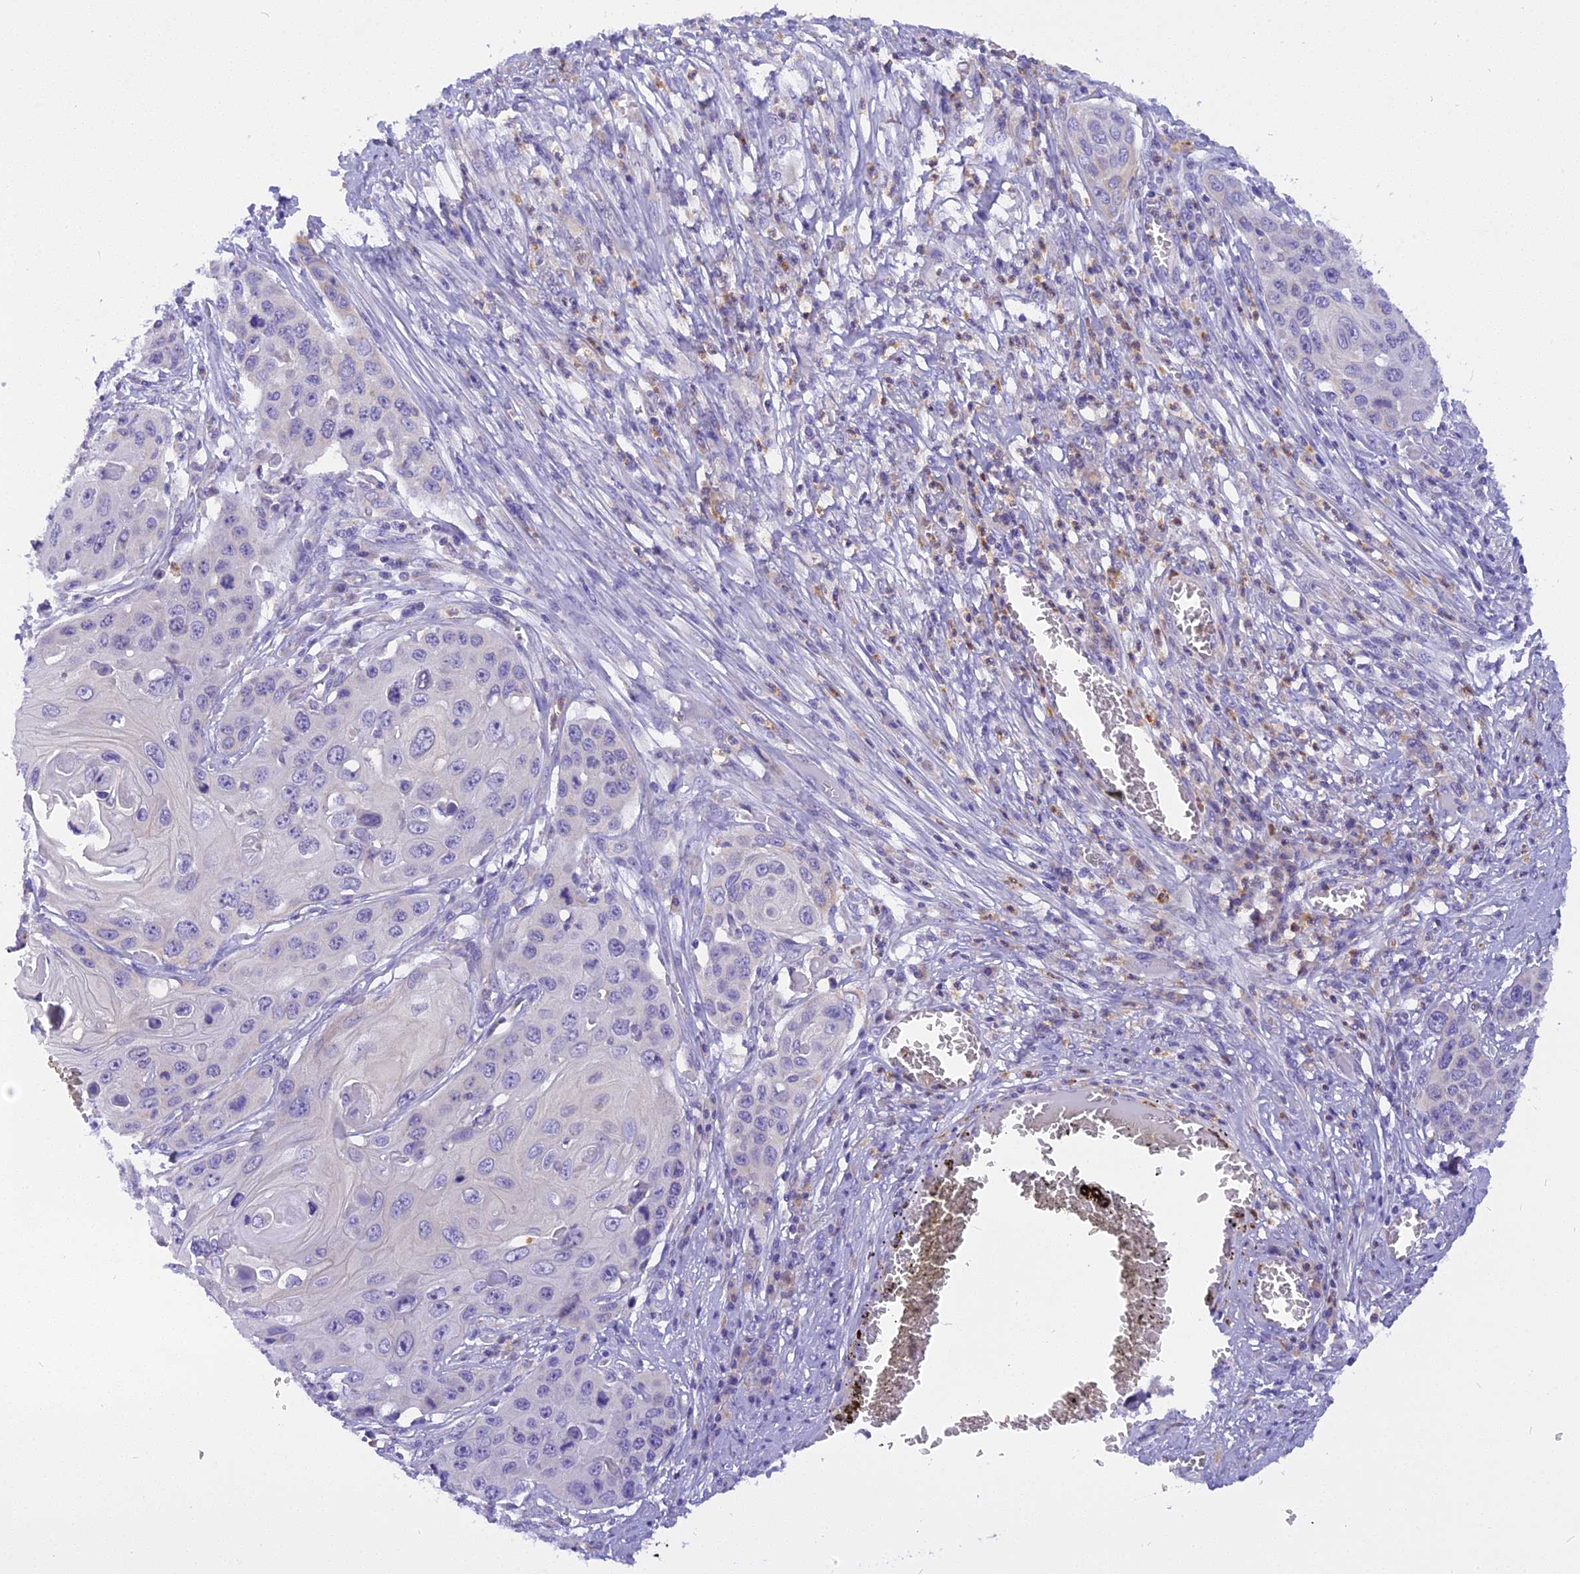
{"staining": {"intensity": "negative", "quantity": "none", "location": "none"}, "tissue": "skin cancer", "cell_type": "Tumor cells", "image_type": "cancer", "snomed": [{"axis": "morphology", "description": "Squamous cell carcinoma, NOS"}, {"axis": "topography", "description": "Skin"}], "caption": "Skin cancer stained for a protein using immunohistochemistry (IHC) shows no positivity tumor cells.", "gene": "TRIM3", "patient": {"sex": "male", "age": 55}}